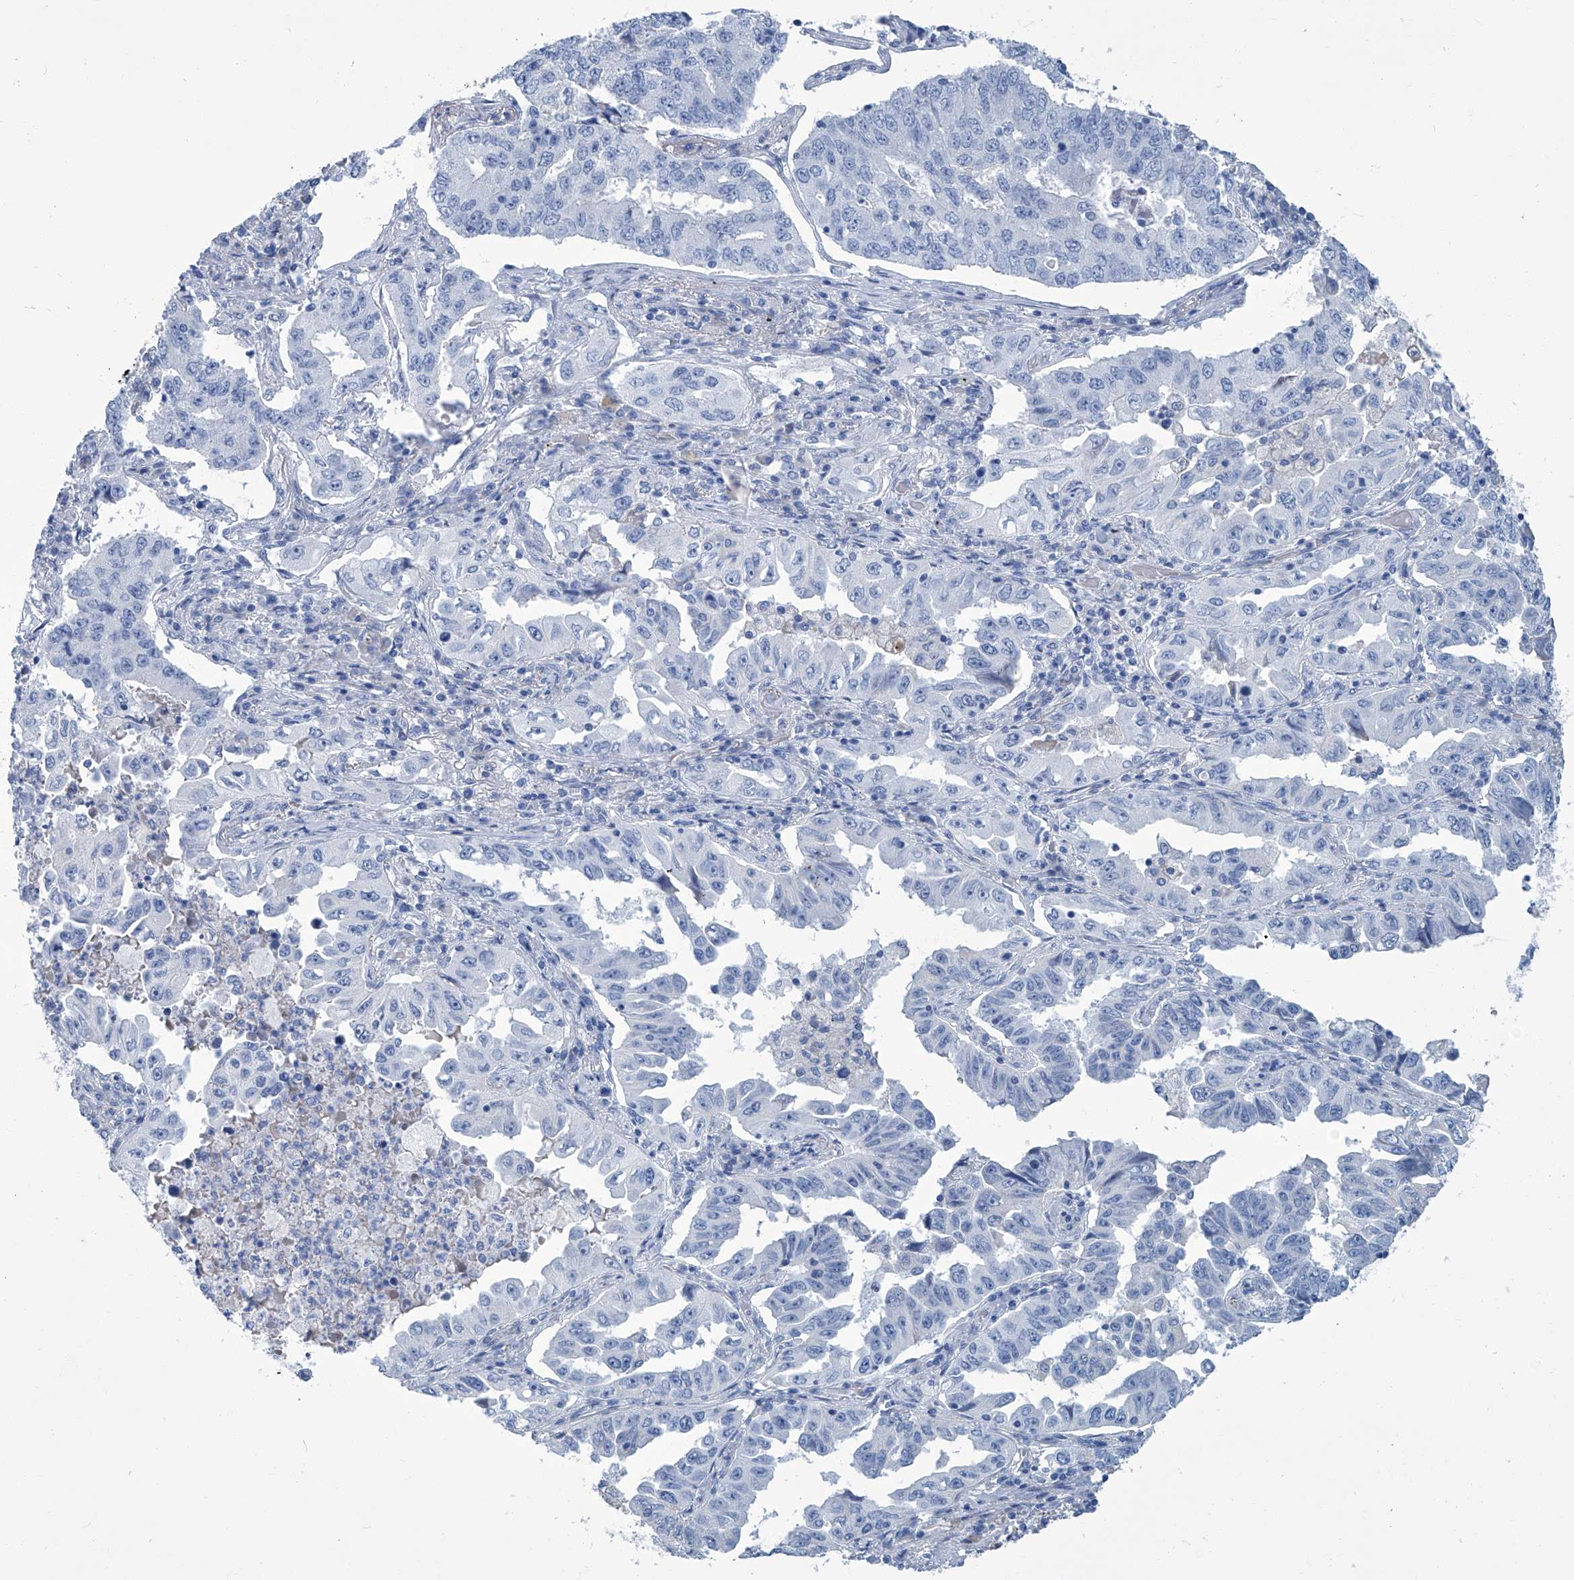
{"staining": {"intensity": "negative", "quantity": "none", "location": "none"}, "tissue": "lung cancer", "cell_type": "Tumor cells", "image_type": "cancer", "snomed": [{"axis": "morphology", "description": "Adenocarcinoma, NOS"}, {"axis": "topography", "description": "Lung"}], "caption": "The photomicrograph displays no significant expression in tumor cells of lung cancer (adenocarcinoma). (Stains: DAB IHC with hematoxylin counter stain, Microscopy: brightfield microscopy at high magnification).", "gene": "PFKL", "patient": {"sex": "female", "age": 51}}